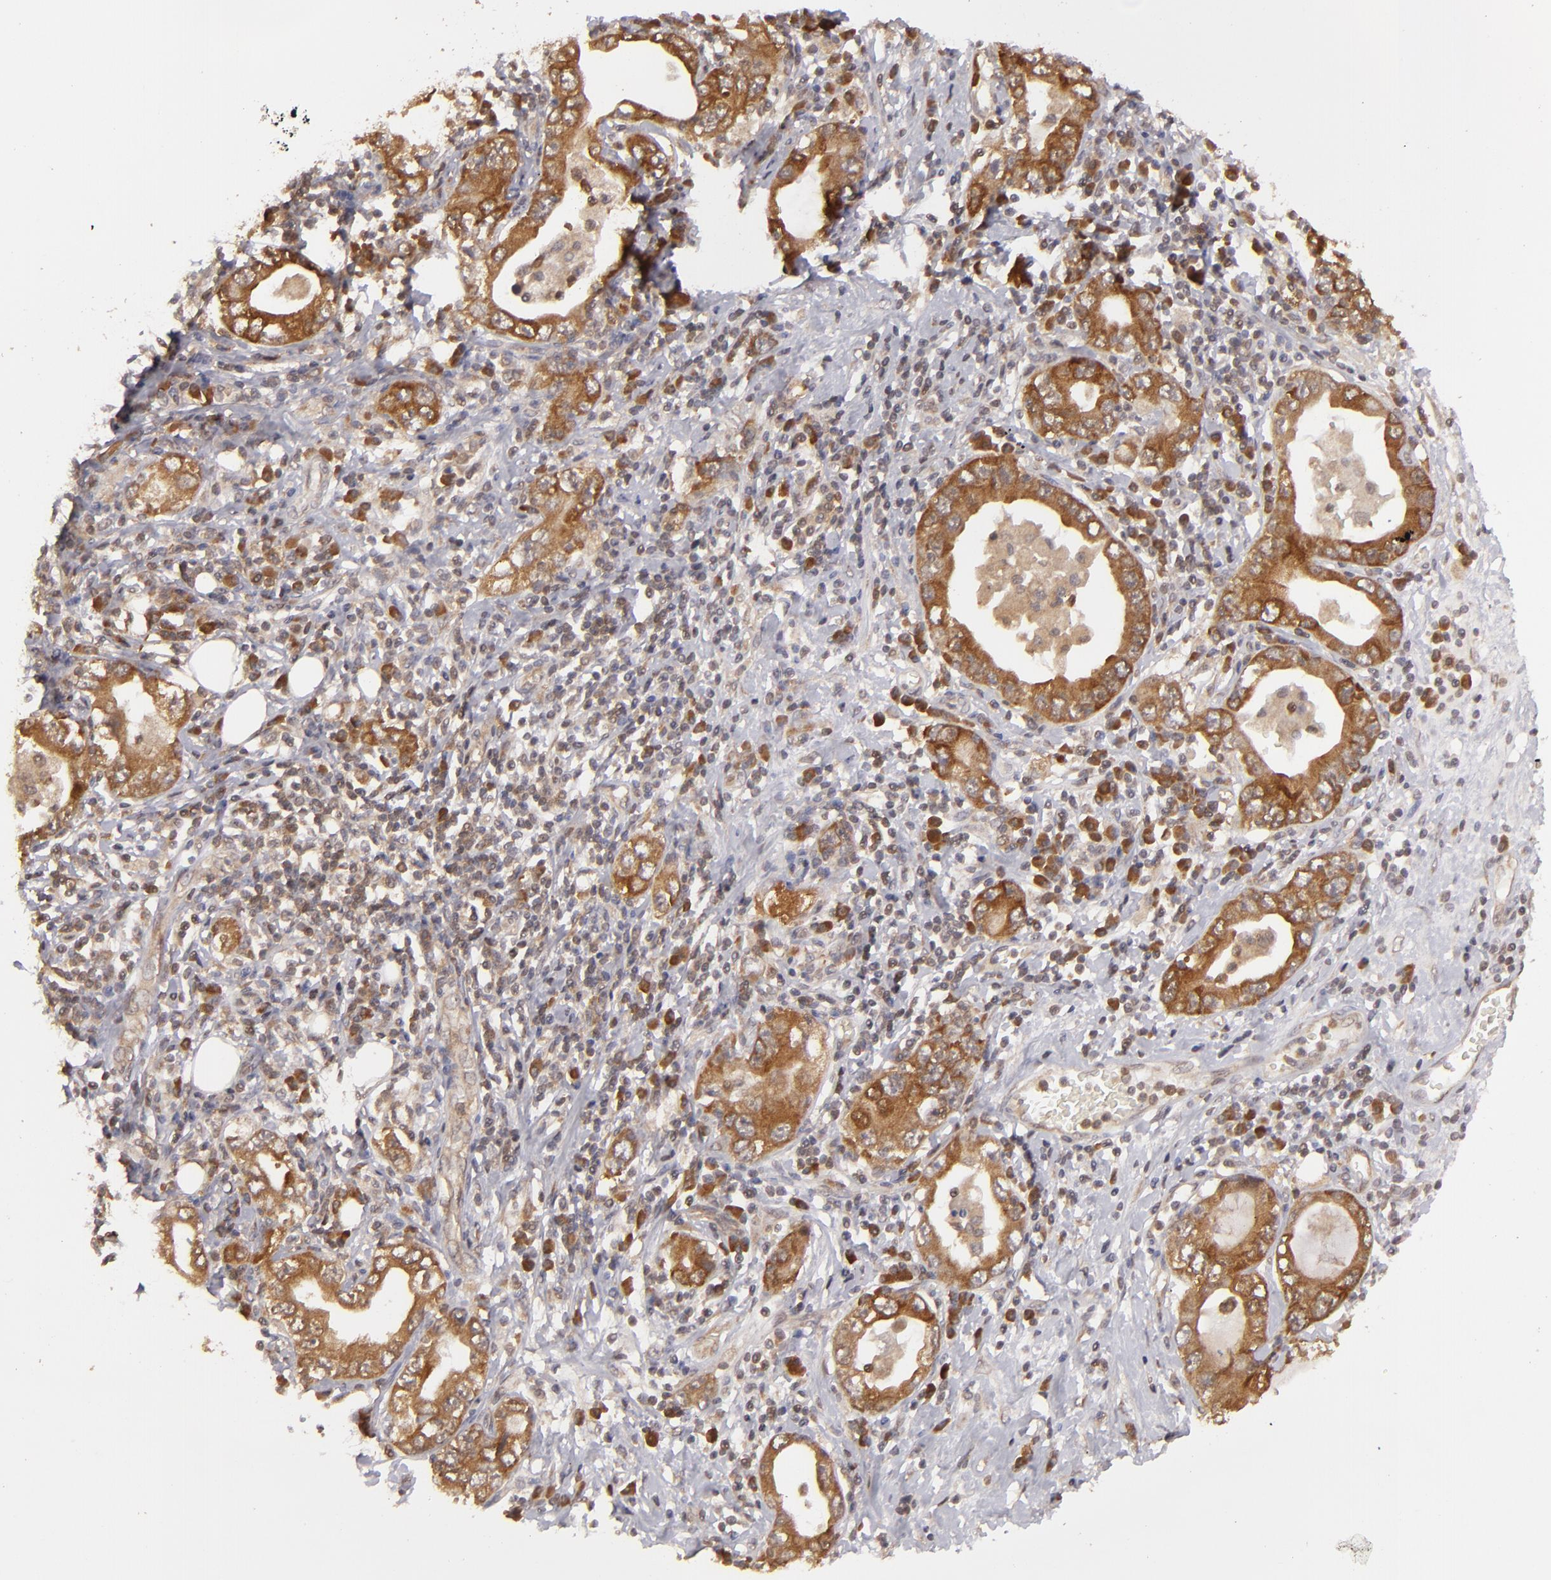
{"staining": {"intensity": "moderate", "quantity": ">75%", "location": "cytoplasmic/membranous"}, "tissue": "stomach cancer", "cell_type": "Tumor cells", "image_type": "cancer", "snomed": [{"axis": "morphology", "description": "Adenocarcinoma, NOS"}, {"axis": "topography", "description": "Stomach, lower"}], "caption": "Immunohistochemical staining of stomach adenocarcinoma exhibits medium levels of moderate cytoplasmic/membranous expression in about >75% of tumor cells.", "gene": "MAPK3", "patient": {"sex": "female", "age": 93}}